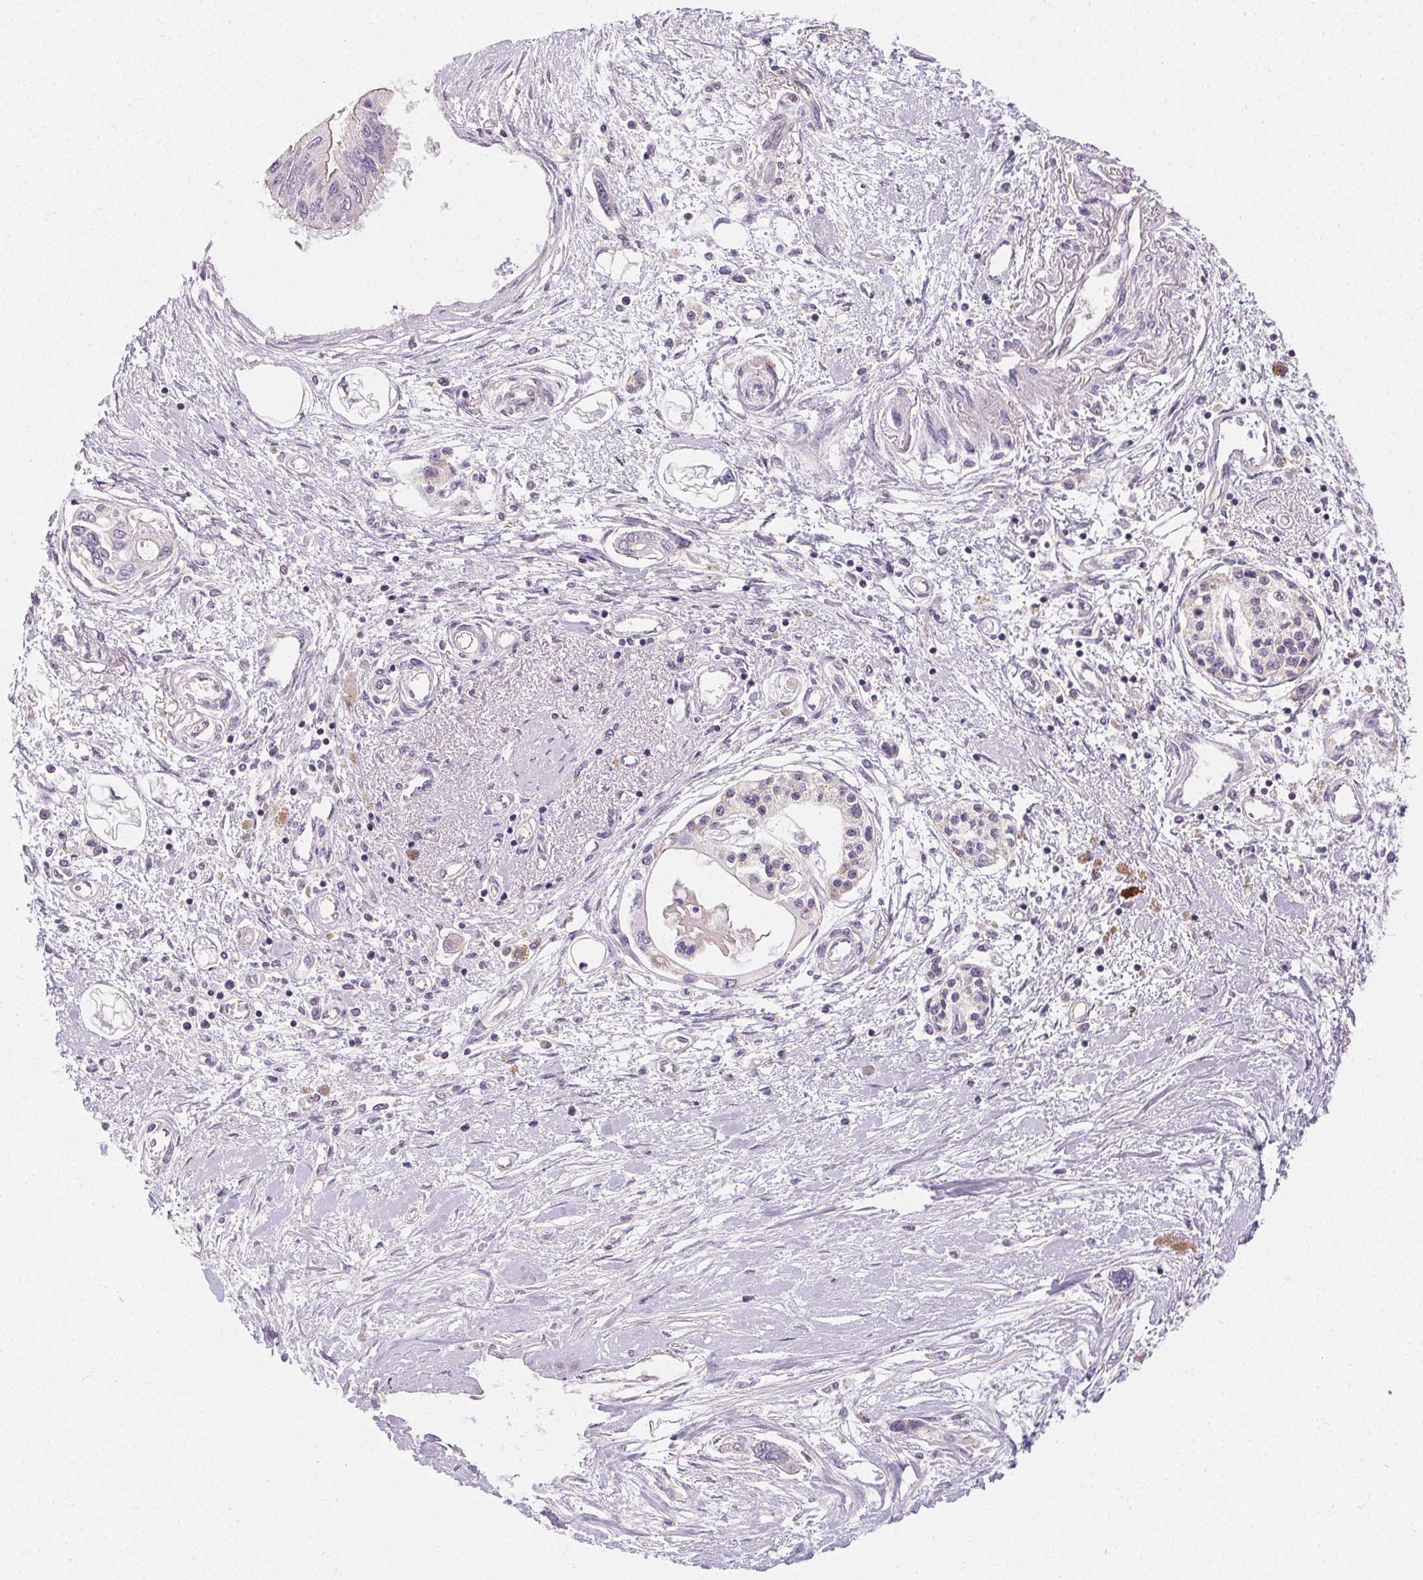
{"staining": {"intensity": "negative", "quantity": "none", "location": "none"}, "tissue": "pancreatic cancer", "cell_type": "Tumor cells", "image_type": "cancer", "snomed": [{"axis": "morphology", "description": "Adenocarcinoma, NOS"}, {"axis": "topography", "description": "Pancreas"}], "caption": "This histopathology image is of pancreatic cancer (adenocarcinoma) stained with IHC to label a protein in brown with the nuclei are counter-stained blue. There is no expression in tumor cells. The staining was performed using DAB to visualize the protein expression in brown, while the nuclei were stained in blue with hematoxylin (Magnification: 20x).", "gene": "APLP1", "patient": {"sex": "female", "age": 77}}